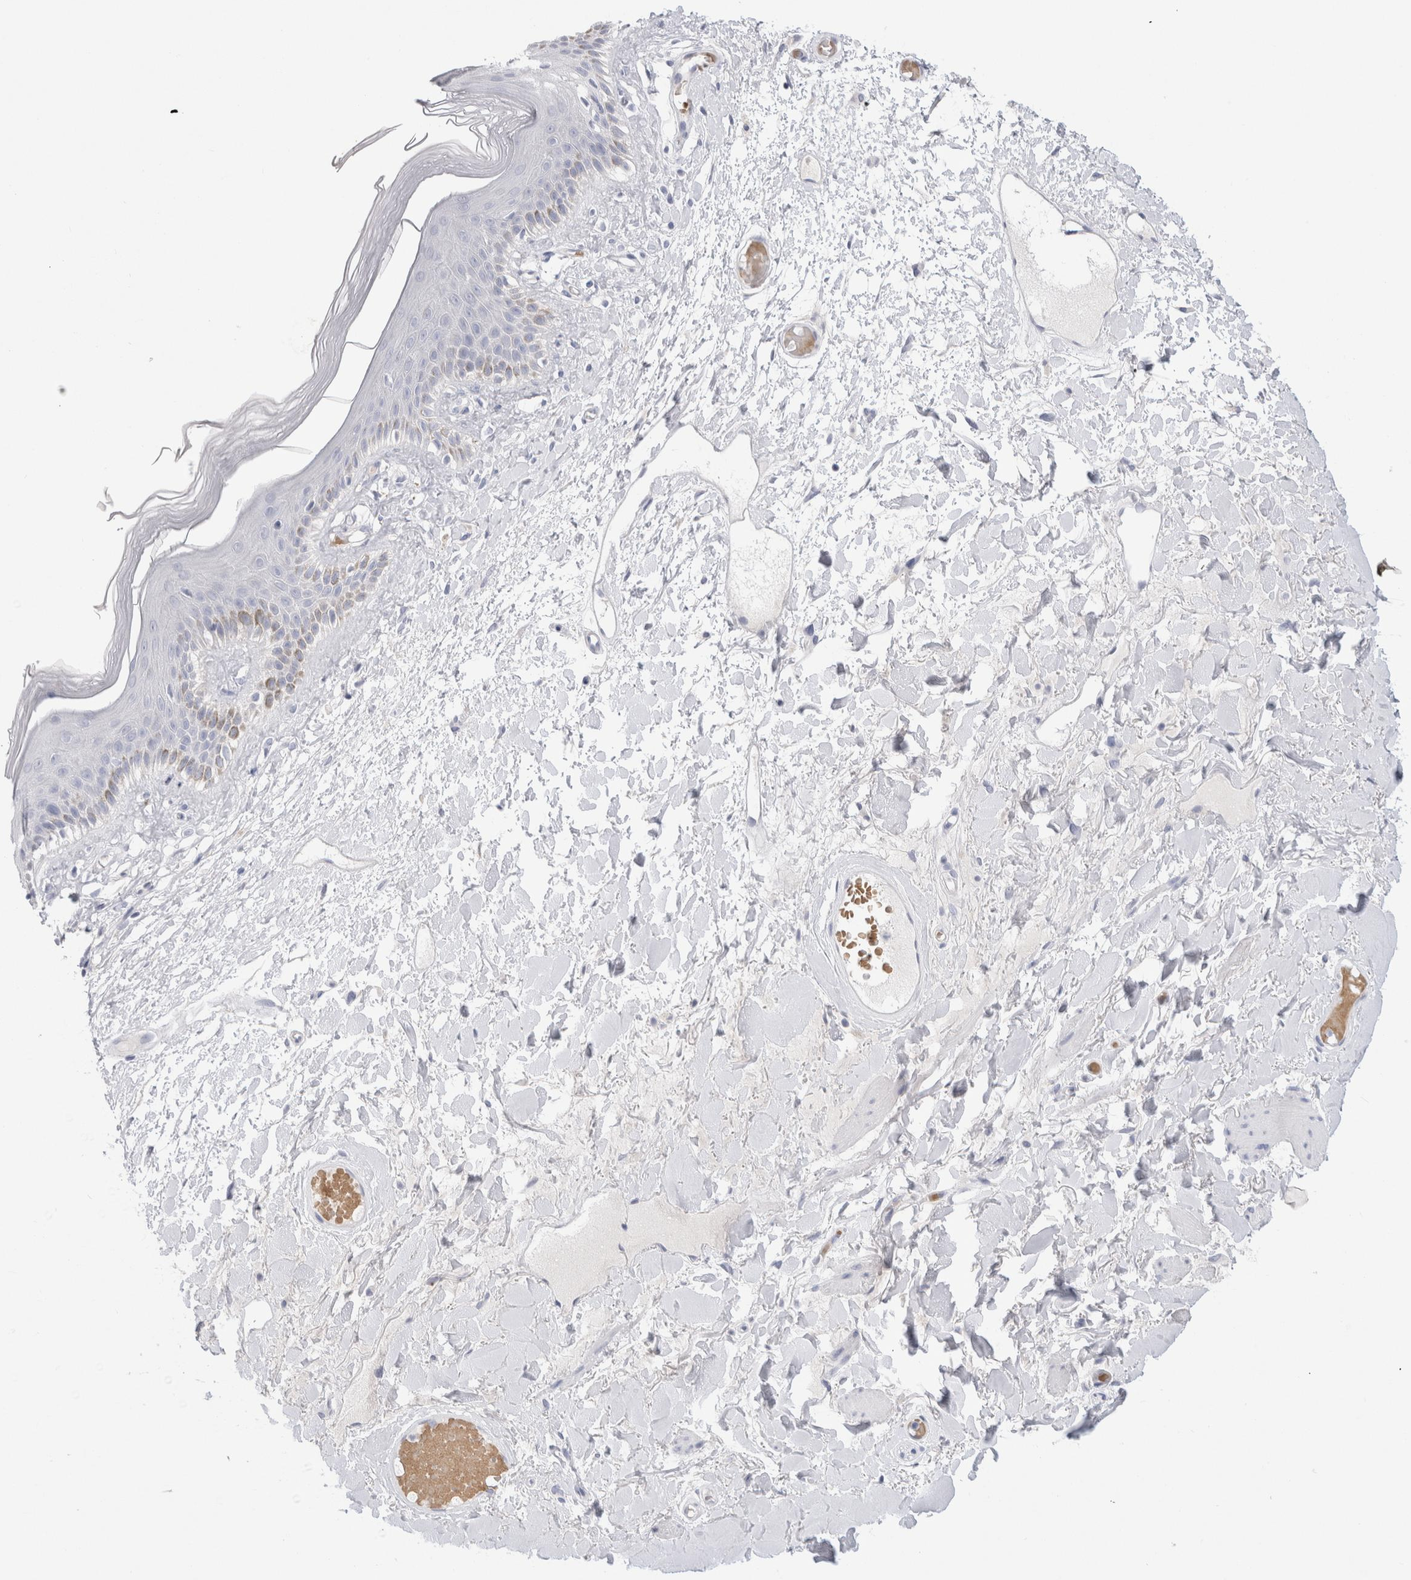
{"staining": {"intensity": "negative", "quantity": "none", "location": "none"}, "tissue": "skin", "cell_type": "Epidermal cells", "image_type": "normal", "snomed": [{"axis": "morphology", "description": "Normal tissue, NOS"}, {"axis": "topography", "description": "Vulva"}], "caption": "This is a histopathology image of IHC staining of unremarkable skin, which shows no expression in epidermal cells.", "gene": "CD38", "patient": {"sex": "female", "age": 73}}